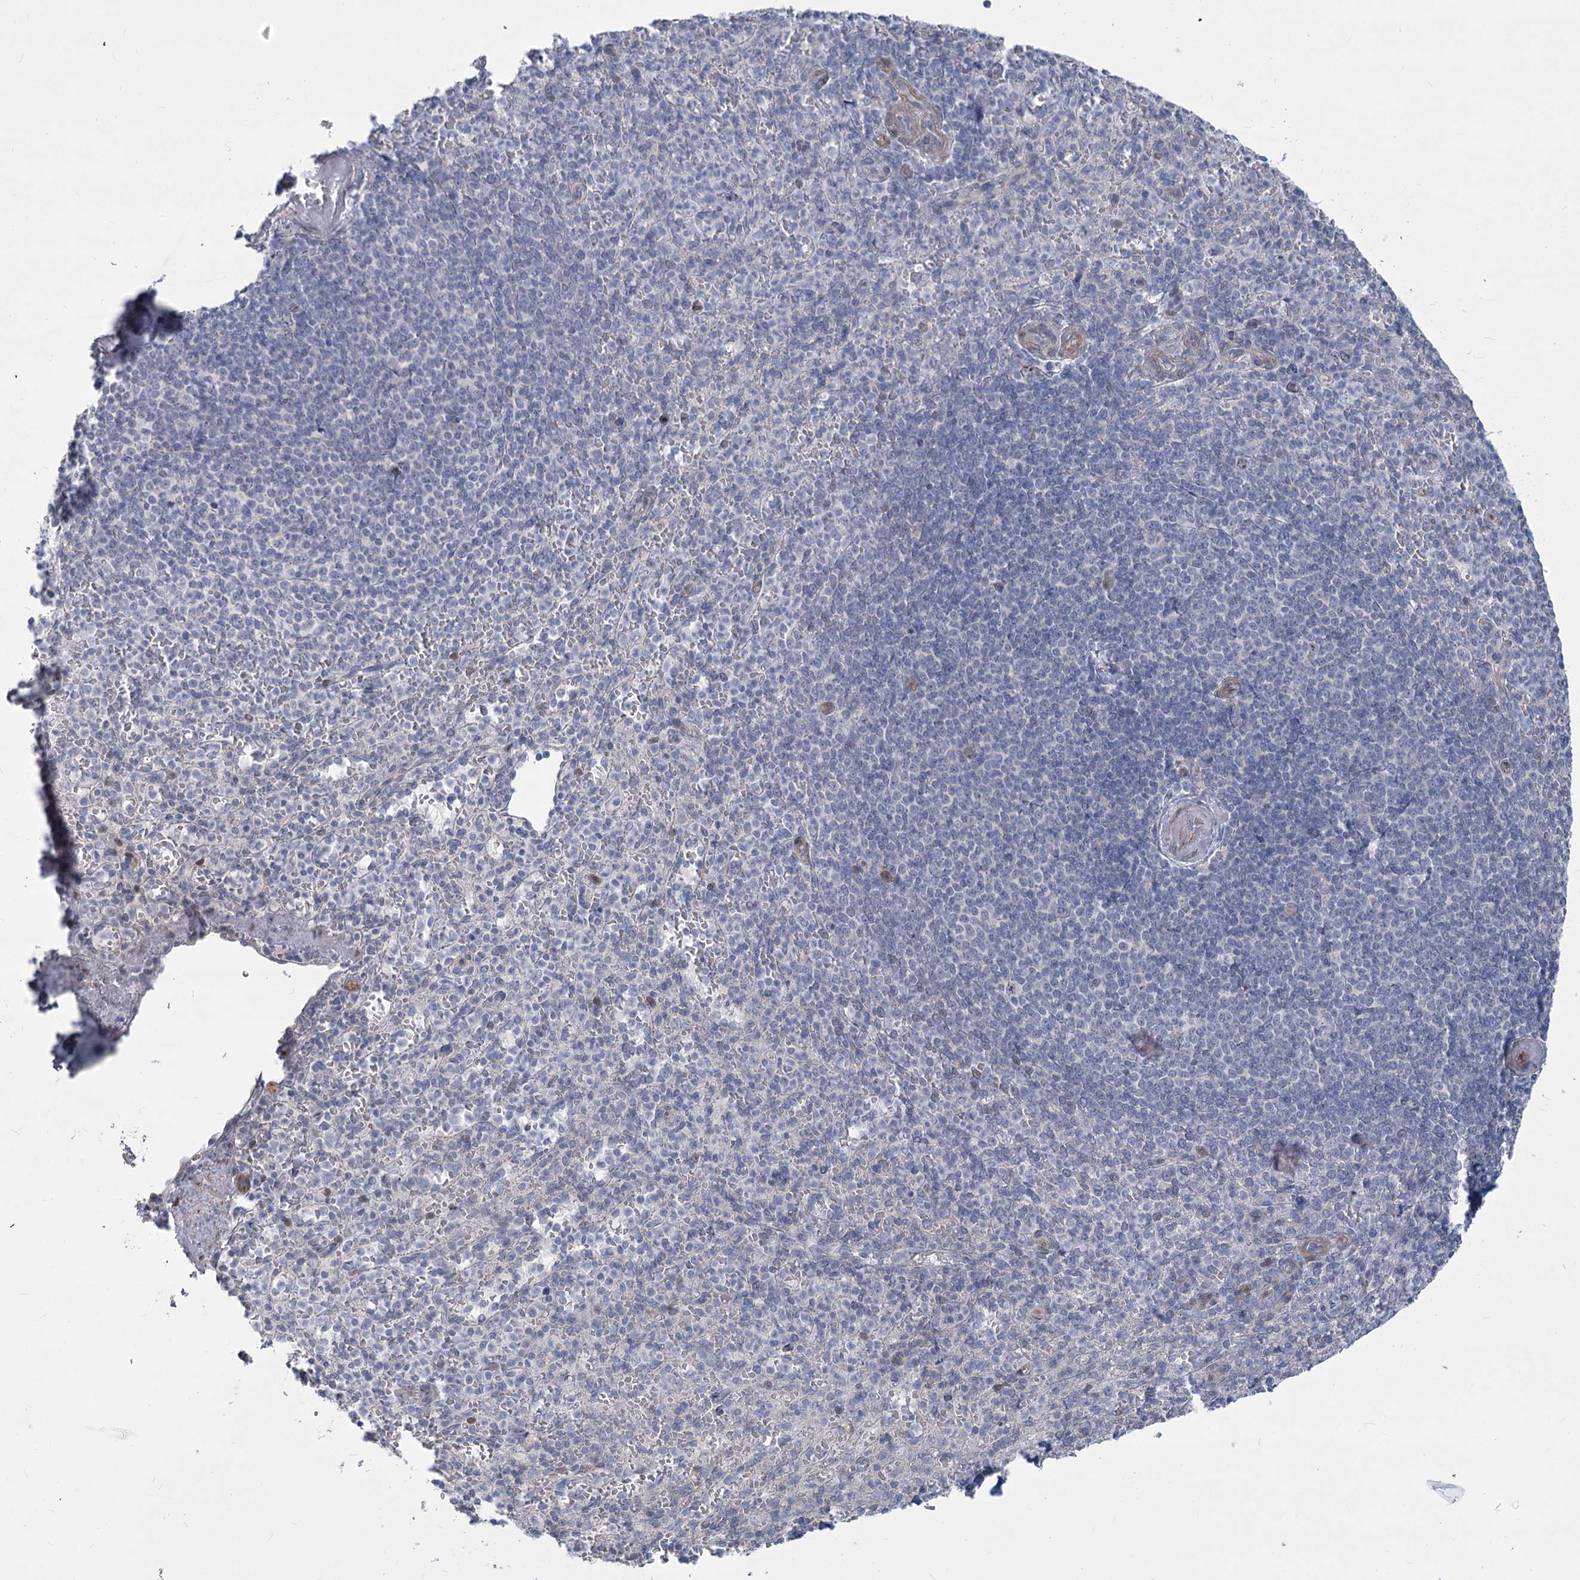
{"staining": {"intensity": "moderate", "quantity": "<25%", "location": "nuclear"}, "tissue": "spleen", "cell_type": "Cells in red pulp", "image_type": "normal", "snomed": [{"axis": "morphology", "description": "Normal tissue, NOS"}, {"axis": "topography", "description": "Spleen"}], "caption": "Benign spleen exhibits moderate nuclear staining in approximately <25% of cells in red pulp, visualized by immunohistochemistry. (Brightfield microscopy of DAB IHC at high magnification).", "gene": "ABITRAM", "patient": {"sex": "female", "age": 74}}